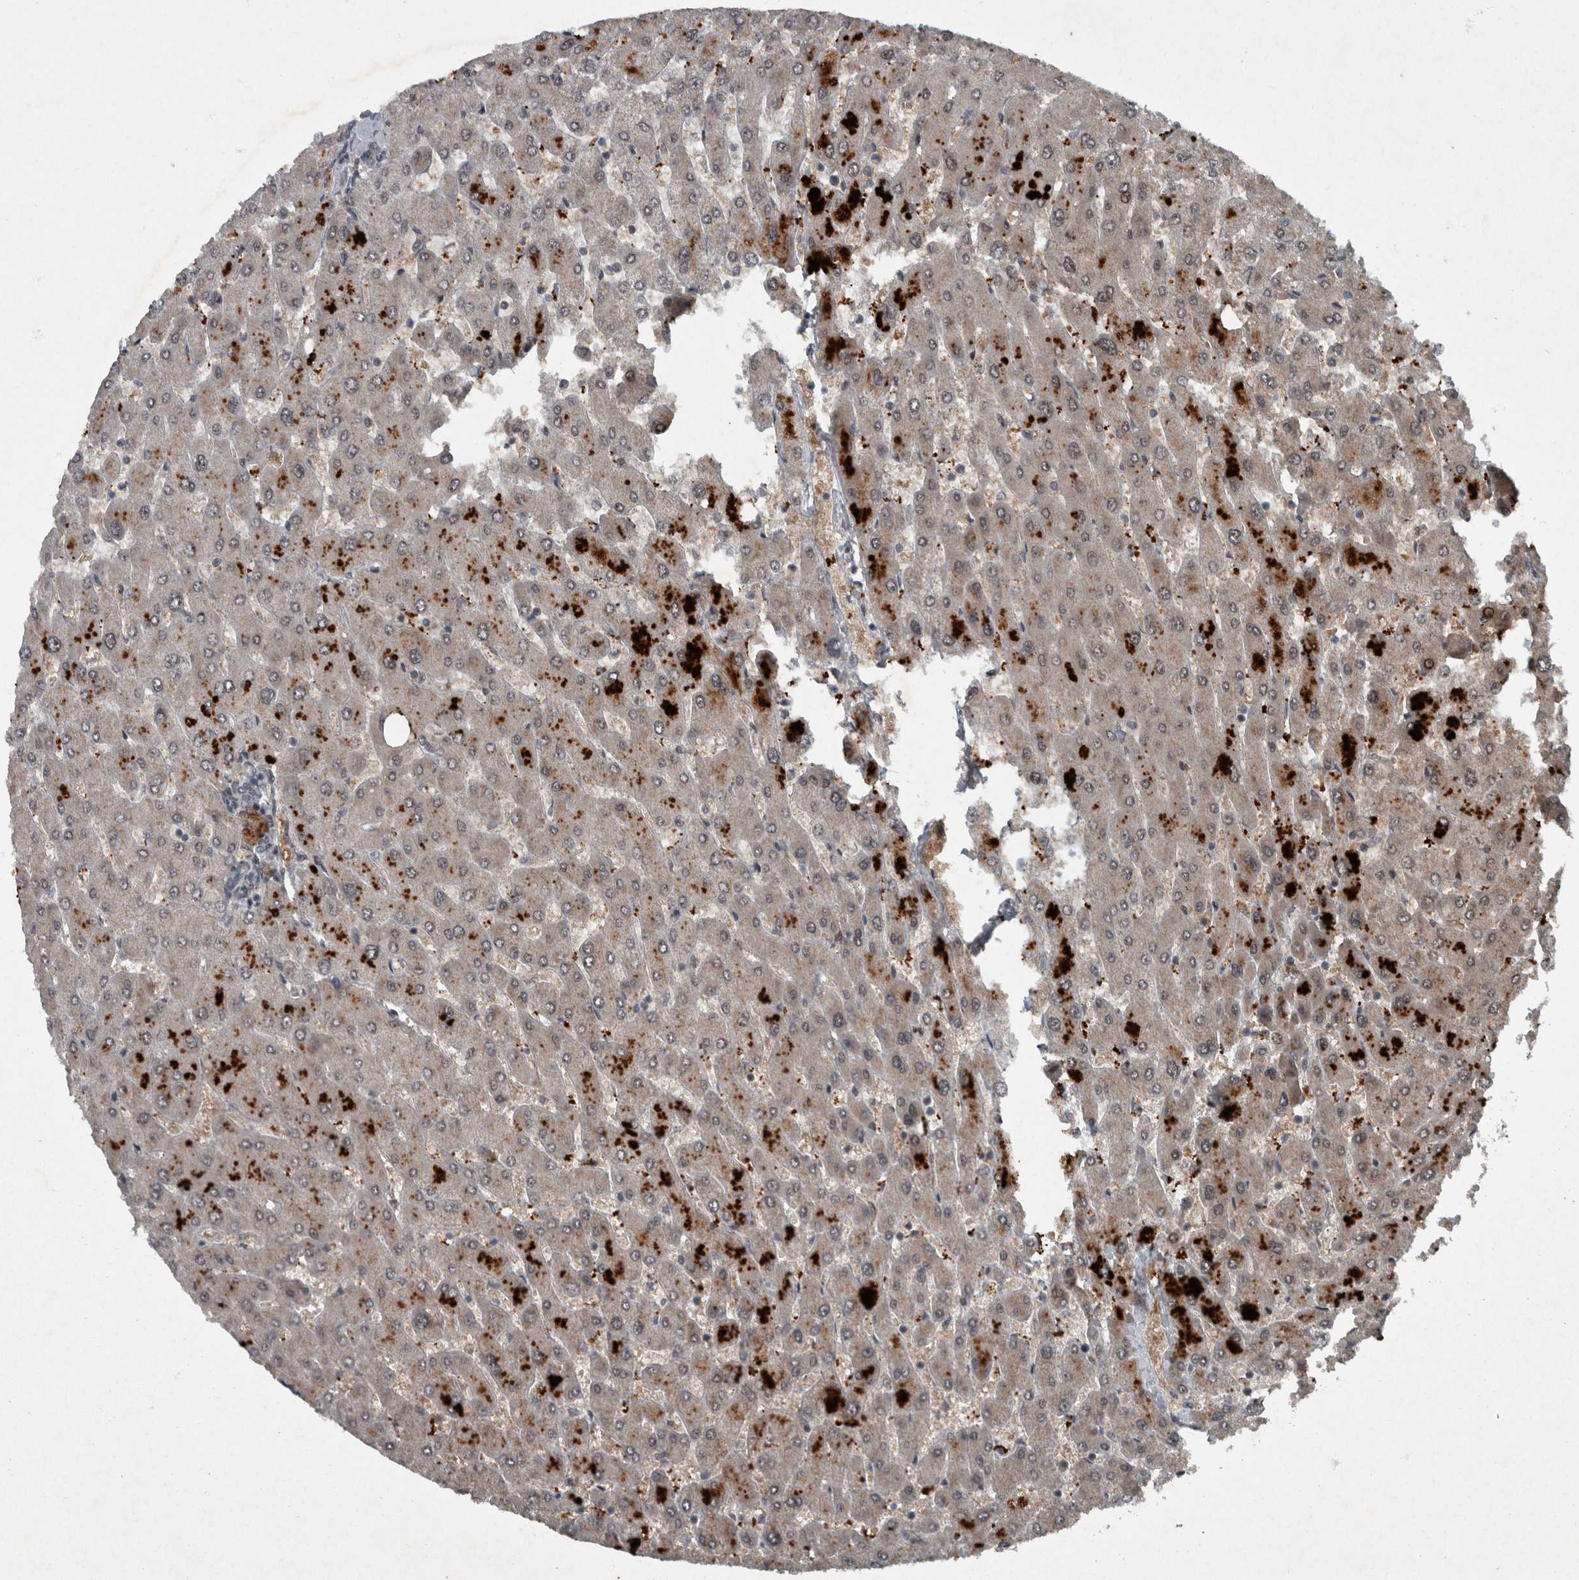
{"staining": {"intensity": "weak", "quantity": "<25%", "location": "nuclear"}, "tissue": "liver", "cell_type": "Cholangiocytes", "image_type": "normal", "snomed": [{"axis": "morphology", "description": "Normal tissue, NOS"}, {"axis": "topography", "description": "Liver"}], "caption": "The photomicrograph exhibits no staining of cholangiocytes in benign liver.", "gene": "WDR33", "patient": {"sex": "male", "age": 55}}